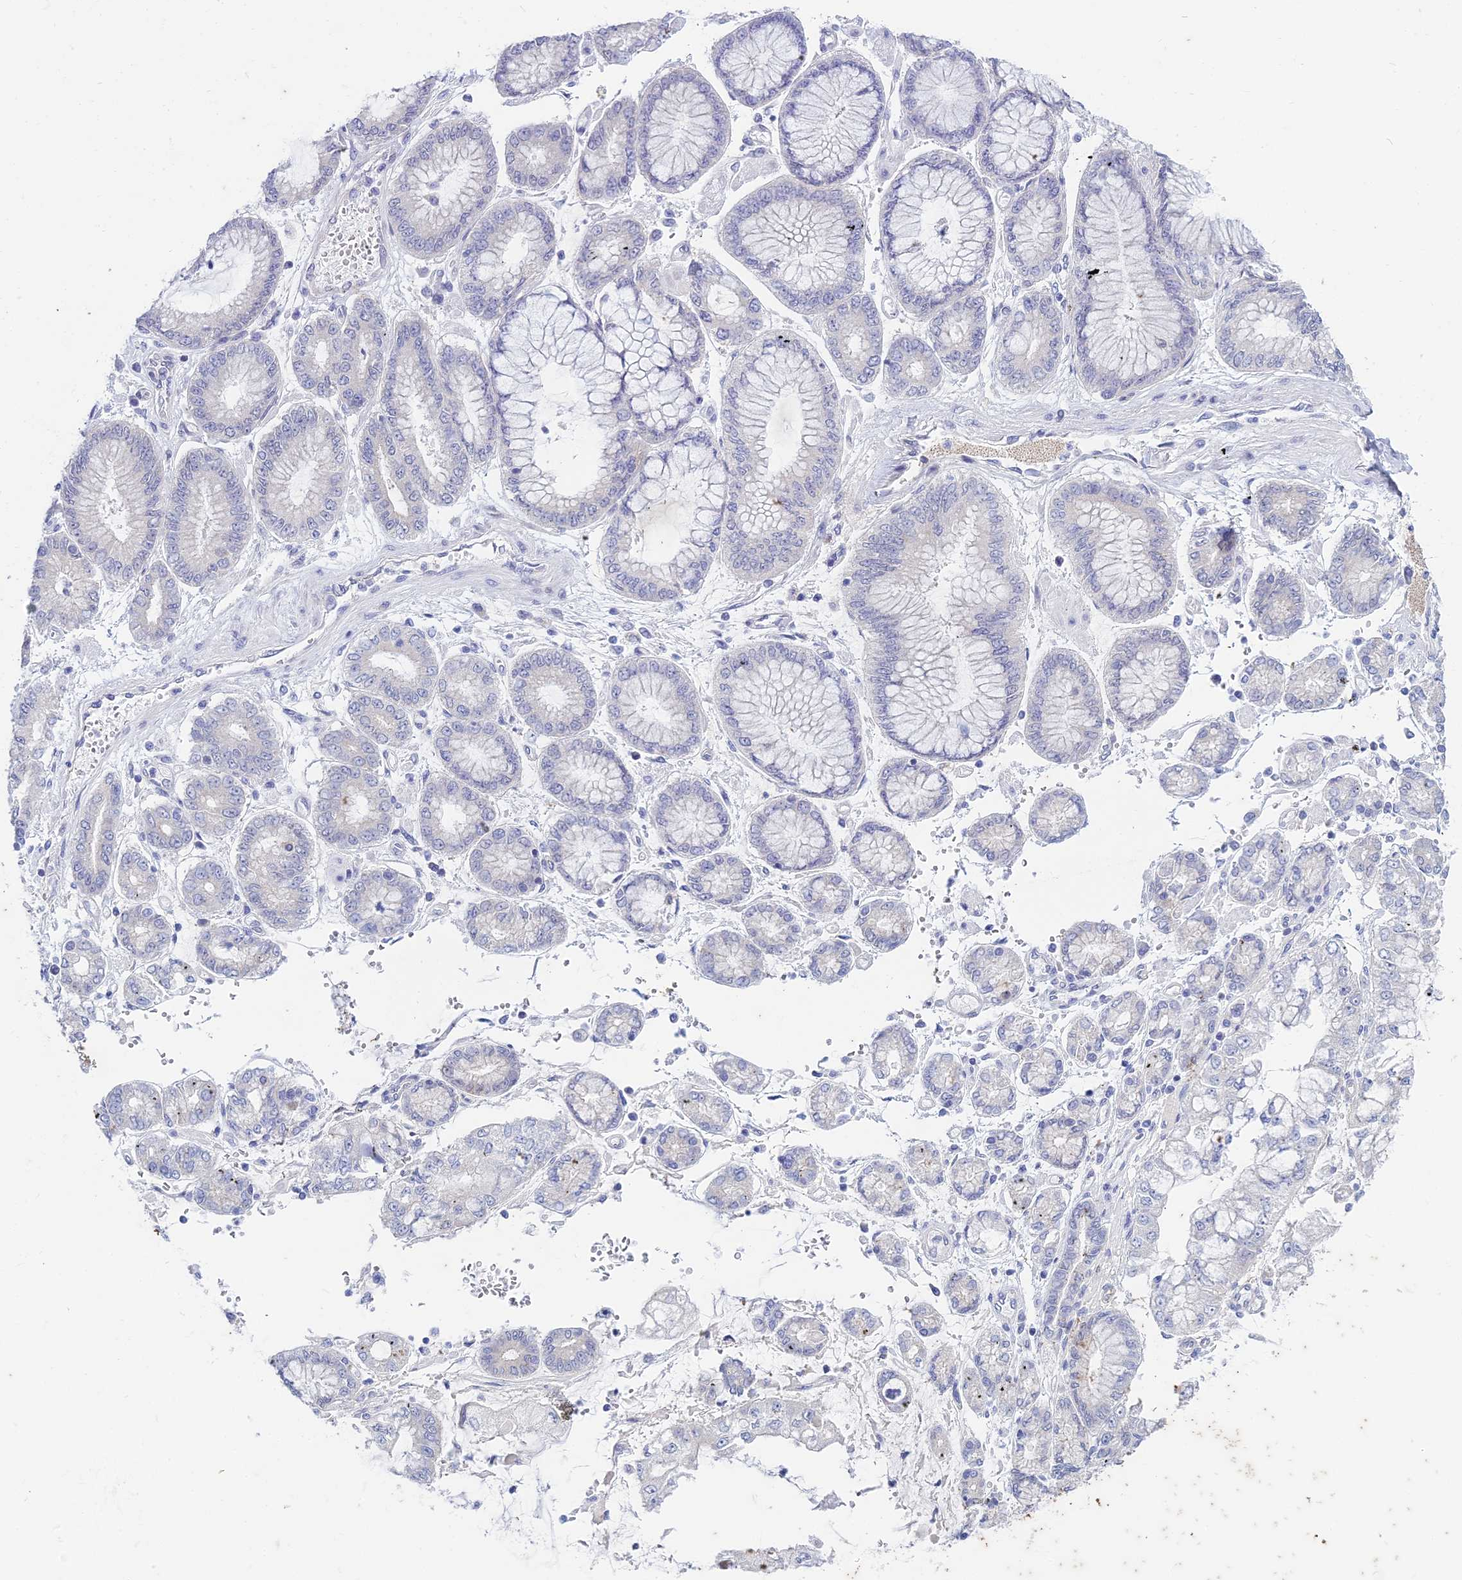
{"staining": {"intensity": "negative", "quantity": "none", "location": "none"}, "tissue": "stomach cancer", "cell_type": "Tumor cells", "image_type": "cancer", "snomed": [{"axis": "morphology", "description": "Adenocarcinoma, NOS"}, {"axis": "topography", "description": "Stomach"}], "caption": "Immunohistochemistry of human stomach cancer exhibits no positivity in tumor cells.", "gene": "EEF2KMT", "patient": {"sex": "male", "age": 76}}